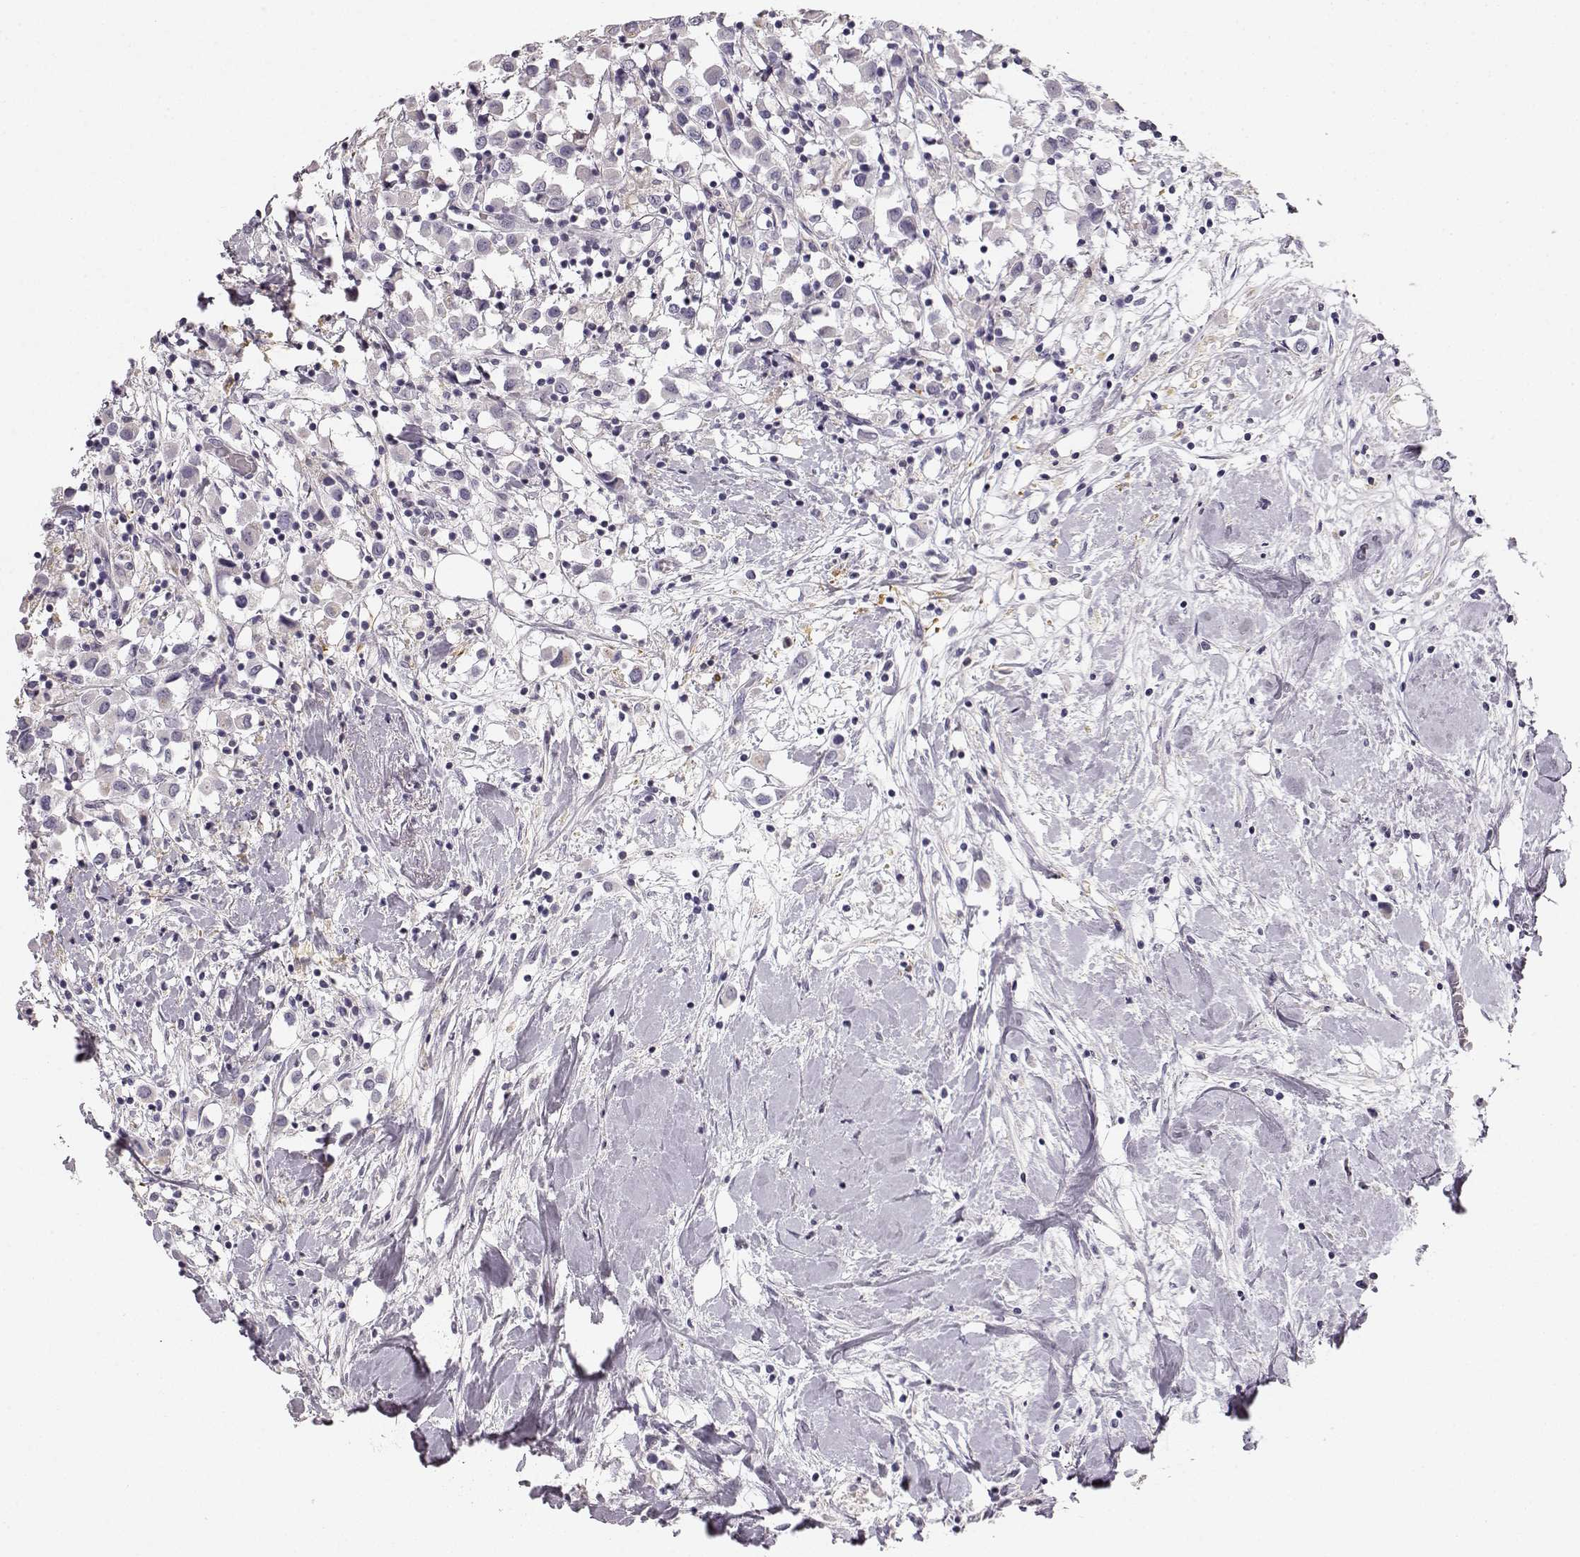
{"staining": {"intensity": "weak", "quantity": "<25%", "location": "cytoplasmic/membranous"}, "tissue": "breast cancer", "cell_type": "Tumor cells", "image_type": "cancer", "snomed": [{"axis": "morphology", "description": "Duct carcinoma"}, {"axis": "topography", "description": "Breast"}], "caption": "Immunohistochemistry (IHC) histopathology image of human infiltrating ductal carcinoma (breast) stained for a protein (brown), which exhibits no expression in tumor cells. (DAB (3,3'-diaminobenzidine) immunohistochemistry (IHC) with hematoxylin counter stain).", "gene": "KIAA0319", "patient": {"sex": "female", "age": 61}}